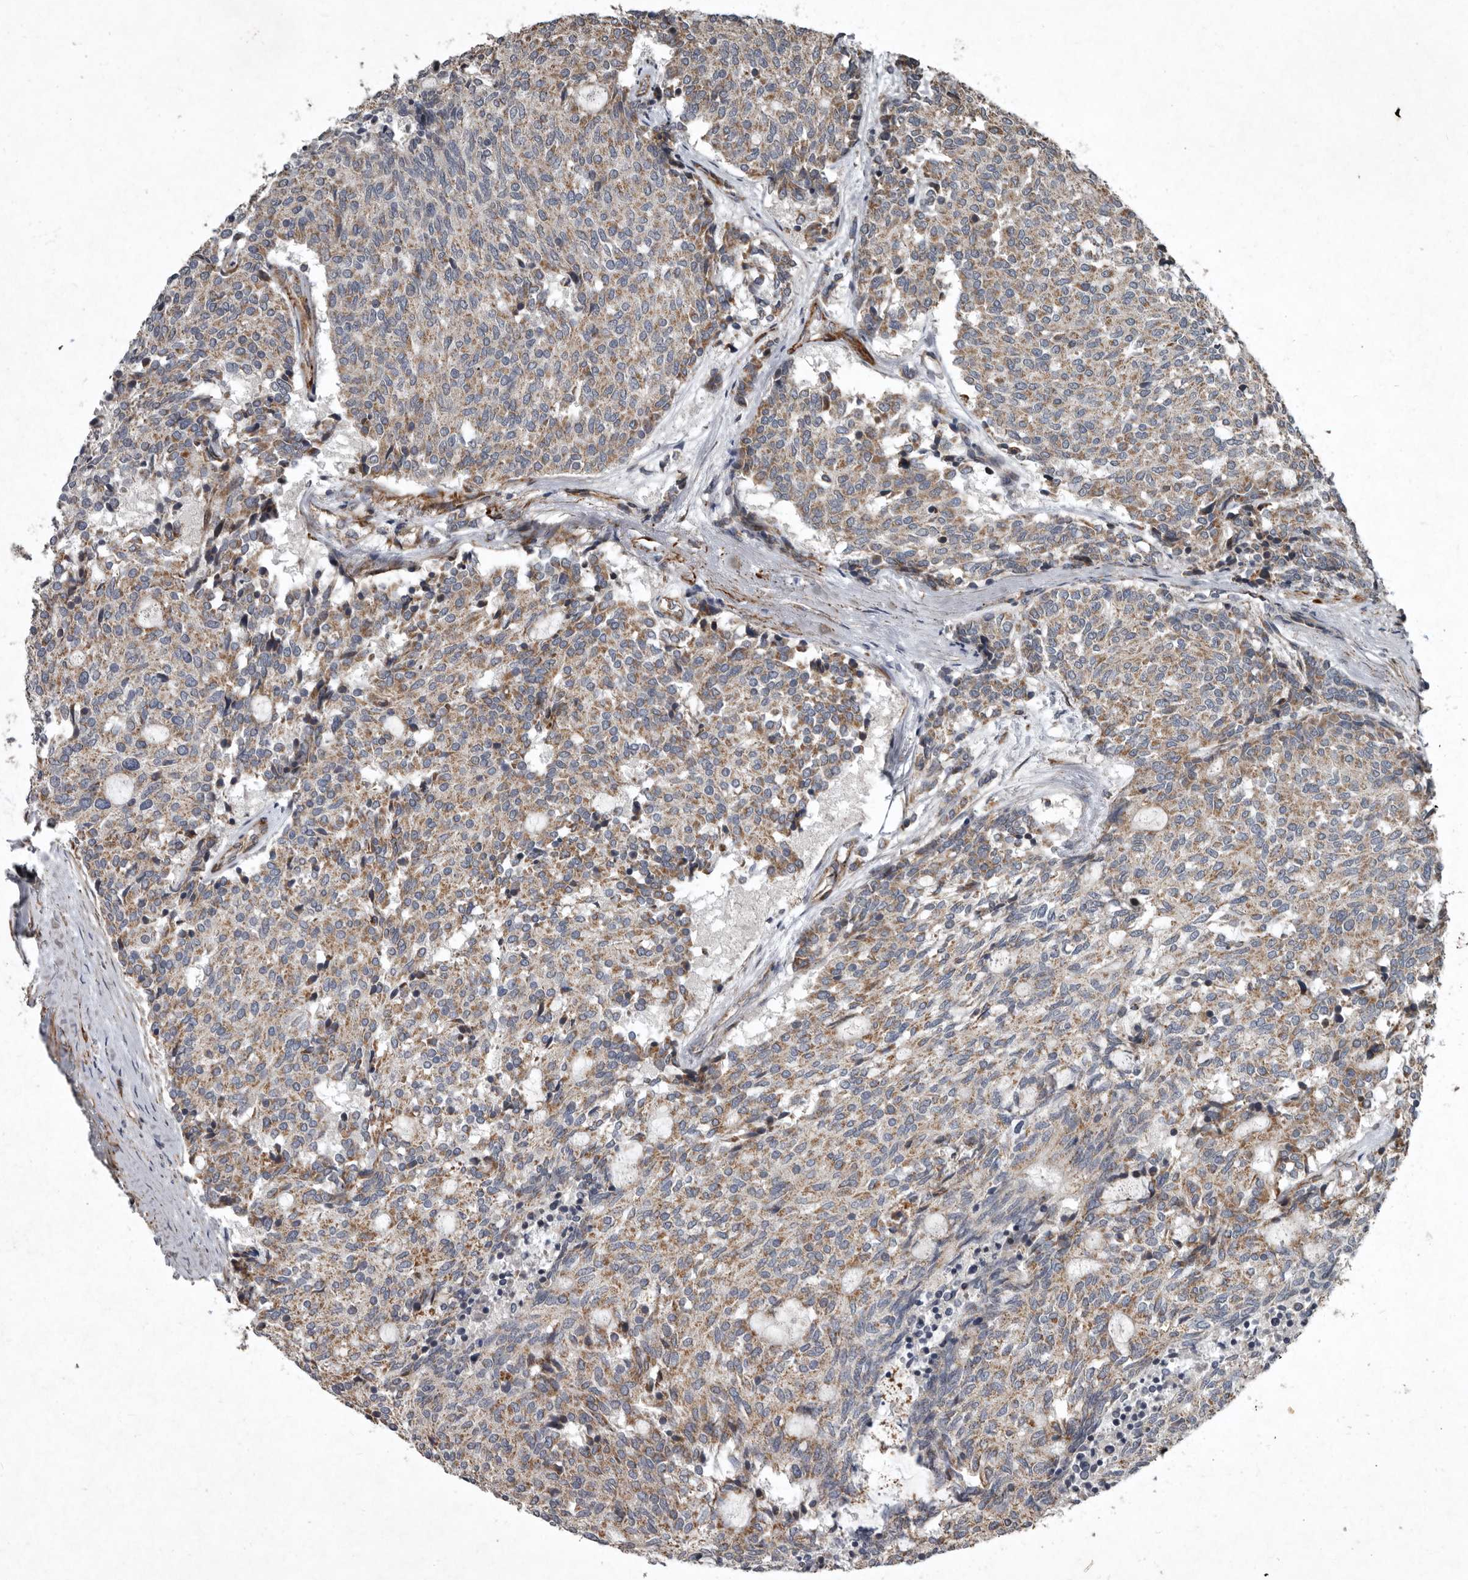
{"staining": {"intensity": "moderate", "quantity": ">75%", "location": "cytoplasmic/membranous"}, "tissue": "carcinoid", "cell_type": "Tumor cells", "image_type": "cancer", "snomed": [{"axis": "morphology", "description": "Carcinoid, malignant, NOS"}, {"axis": "topography", "description": "Pancreas"}], "caption": "Moderate cytoplasmic/membranous positivity for a protein is appreciated in approximately >75% of tumor cells of carcinoid using IHC.", "gene": "MRPS15", "patient": {"sex": "female", "age": 54}}